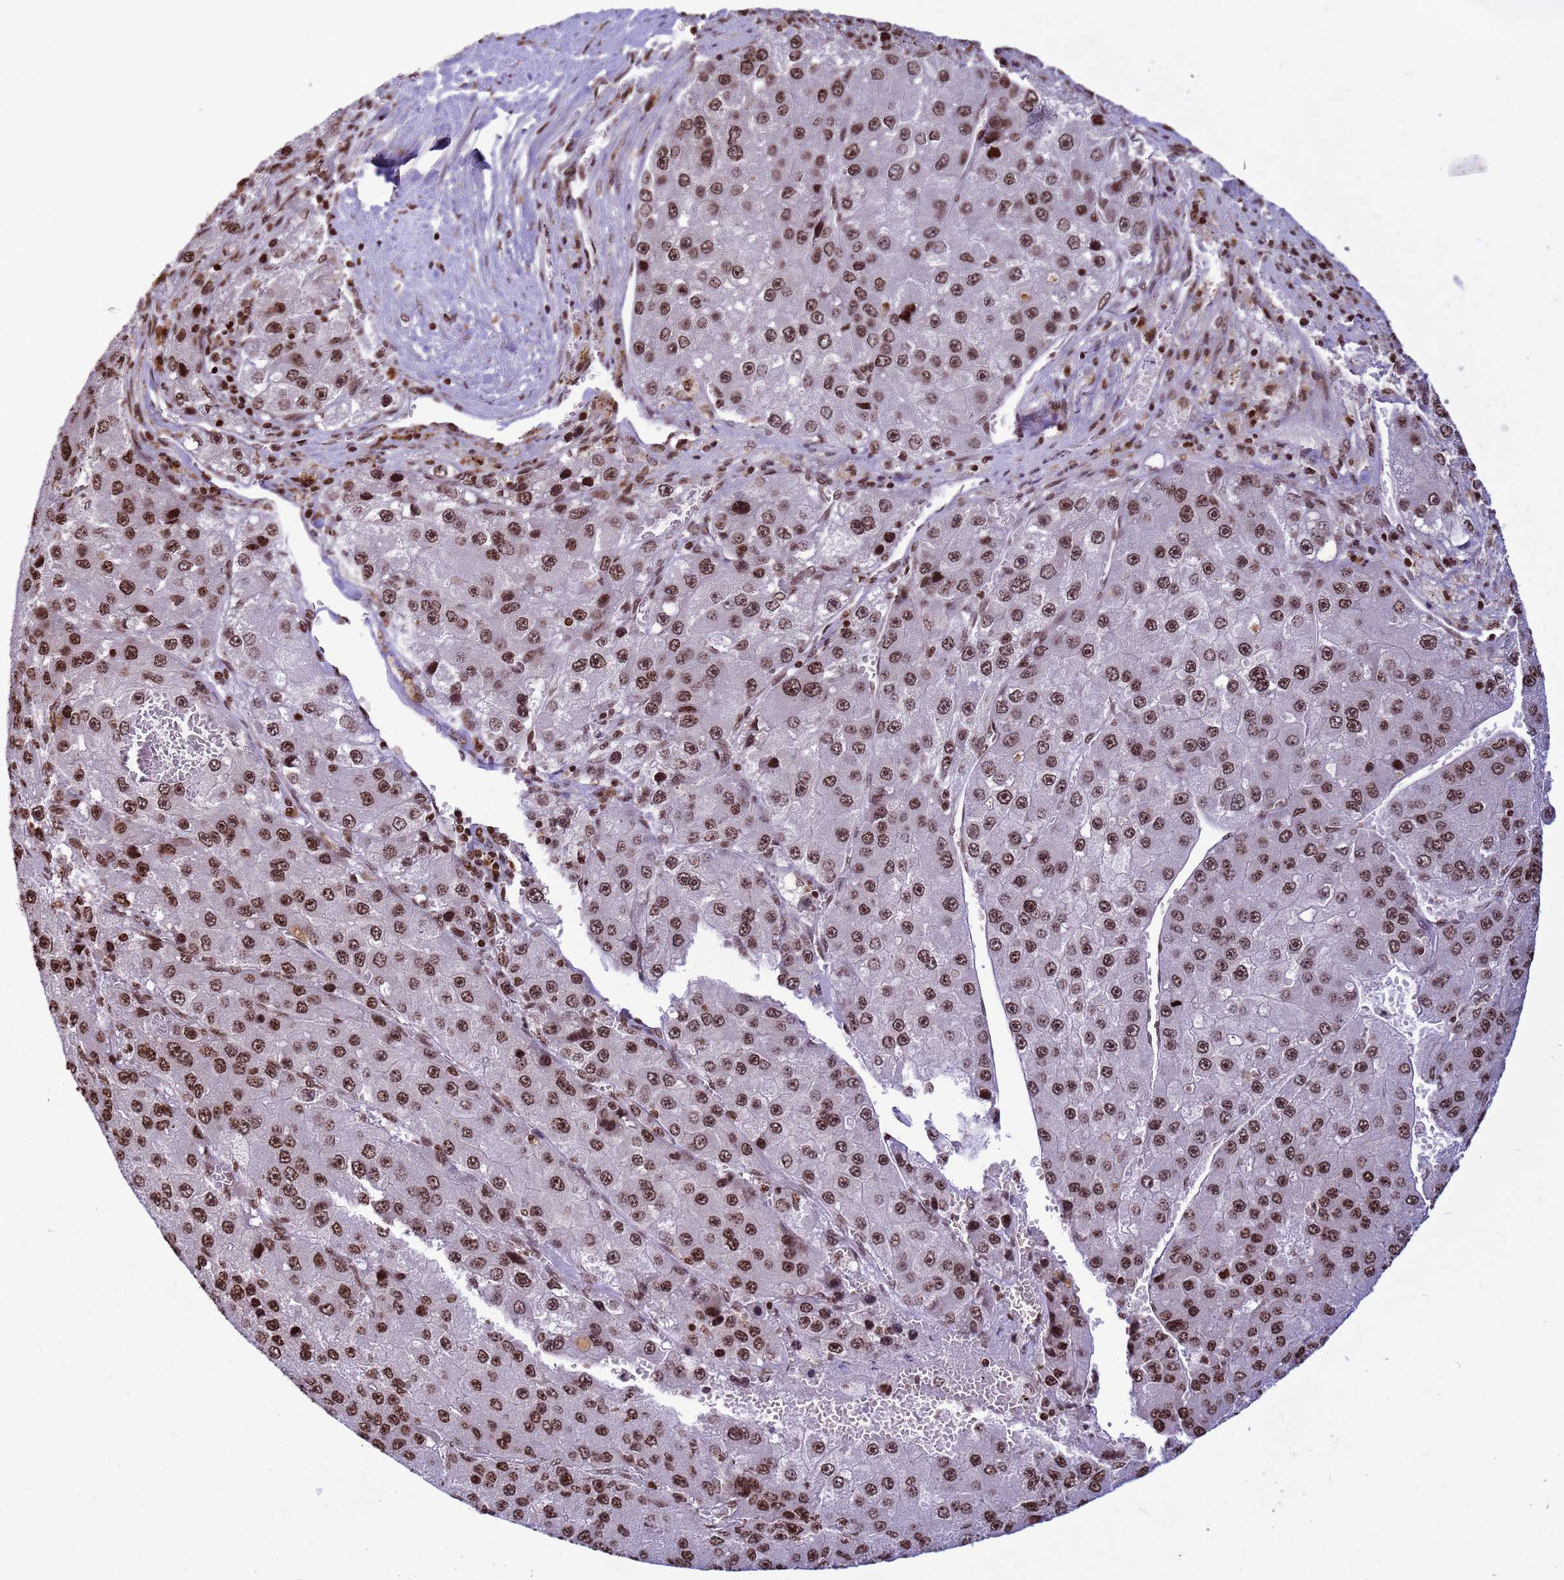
{"staining": {"intensity": "moderate", "quantity": ">75%", "location": "nuclear"}, "tissue": "liver cancer", "cell_type": "Tumor cells", "image_type": "cancer", "snomed": [{"axis": "morphology", "description": "Carcinoma, Hepatocellular, NOS"}, {"axis": "topography", "description": "Liver"}], "caption": "Immunohistochemistry image of neoplastic tissue: liver hepatocellular carcinoma stained using immunohistochemistry reveals medium levels of moderate protein expression localized specifically in the nuclear of tumor cells, appearing as a nuclear brown color.", "gene": "H3-3B", "patient": {"sex": "female", "age": 73}}